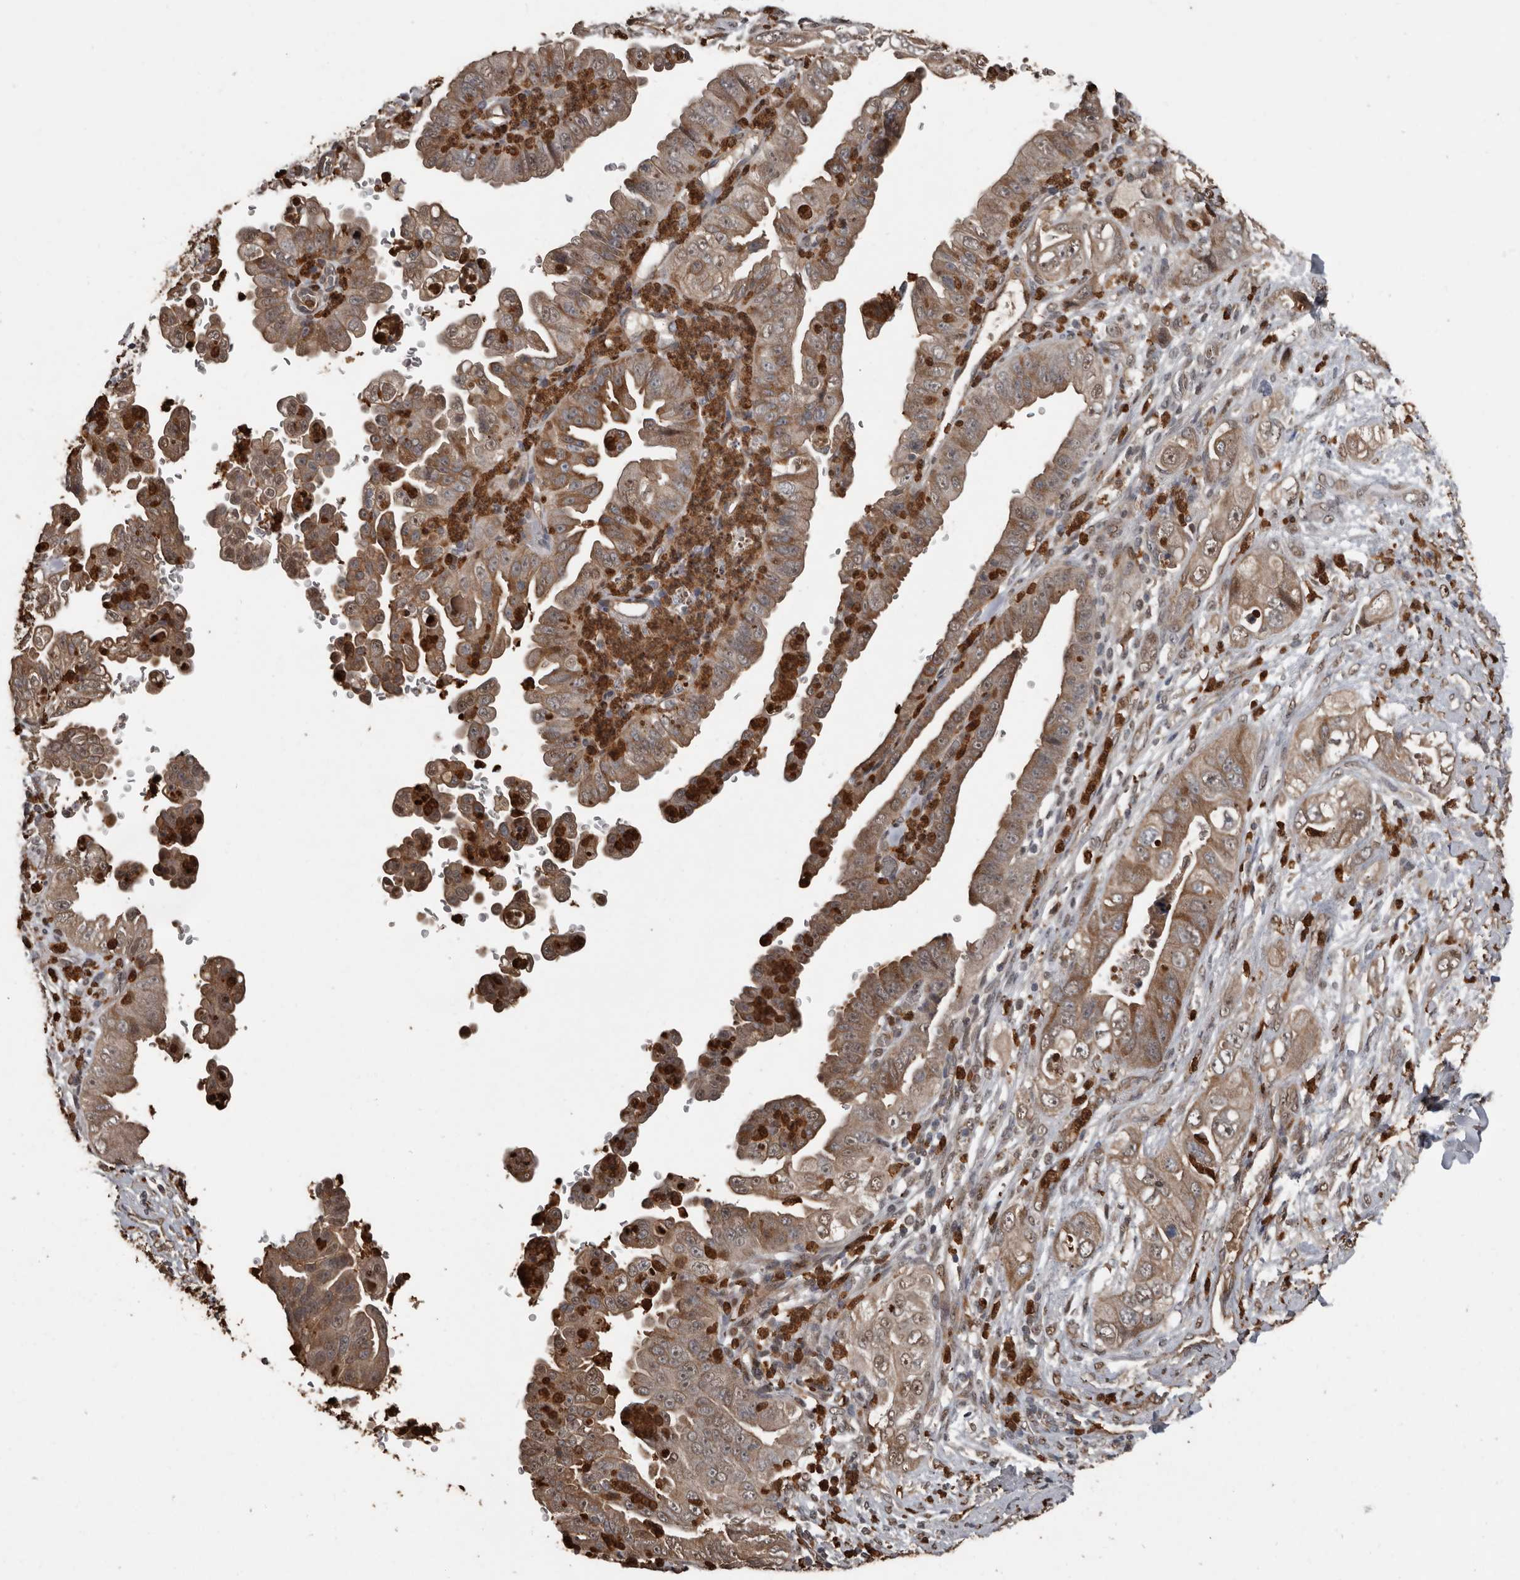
{"staining": {"intensity": "moderate", "quantity": ">75%", "location": "cytoplasmic/membranous,nuclear"}, "tissue": "pancreatic cancer", "cell_type": "Tumor cells", "image_type": "cancer", "snomed": [{"axis": "morphology", "description": "Adenocarcinoma, NOS"}, {"axis": "topography", "description": "Pancreas"}], "caption": "Pancreatic adenocarcinoma tissue displays moderate cytoplasmic/membranous and nuclear expression in about >75% of tumor cells, visualized by immunohistochemistry.", "gene": "FSBP", "patient": {"sex": "female", "age": 78}}